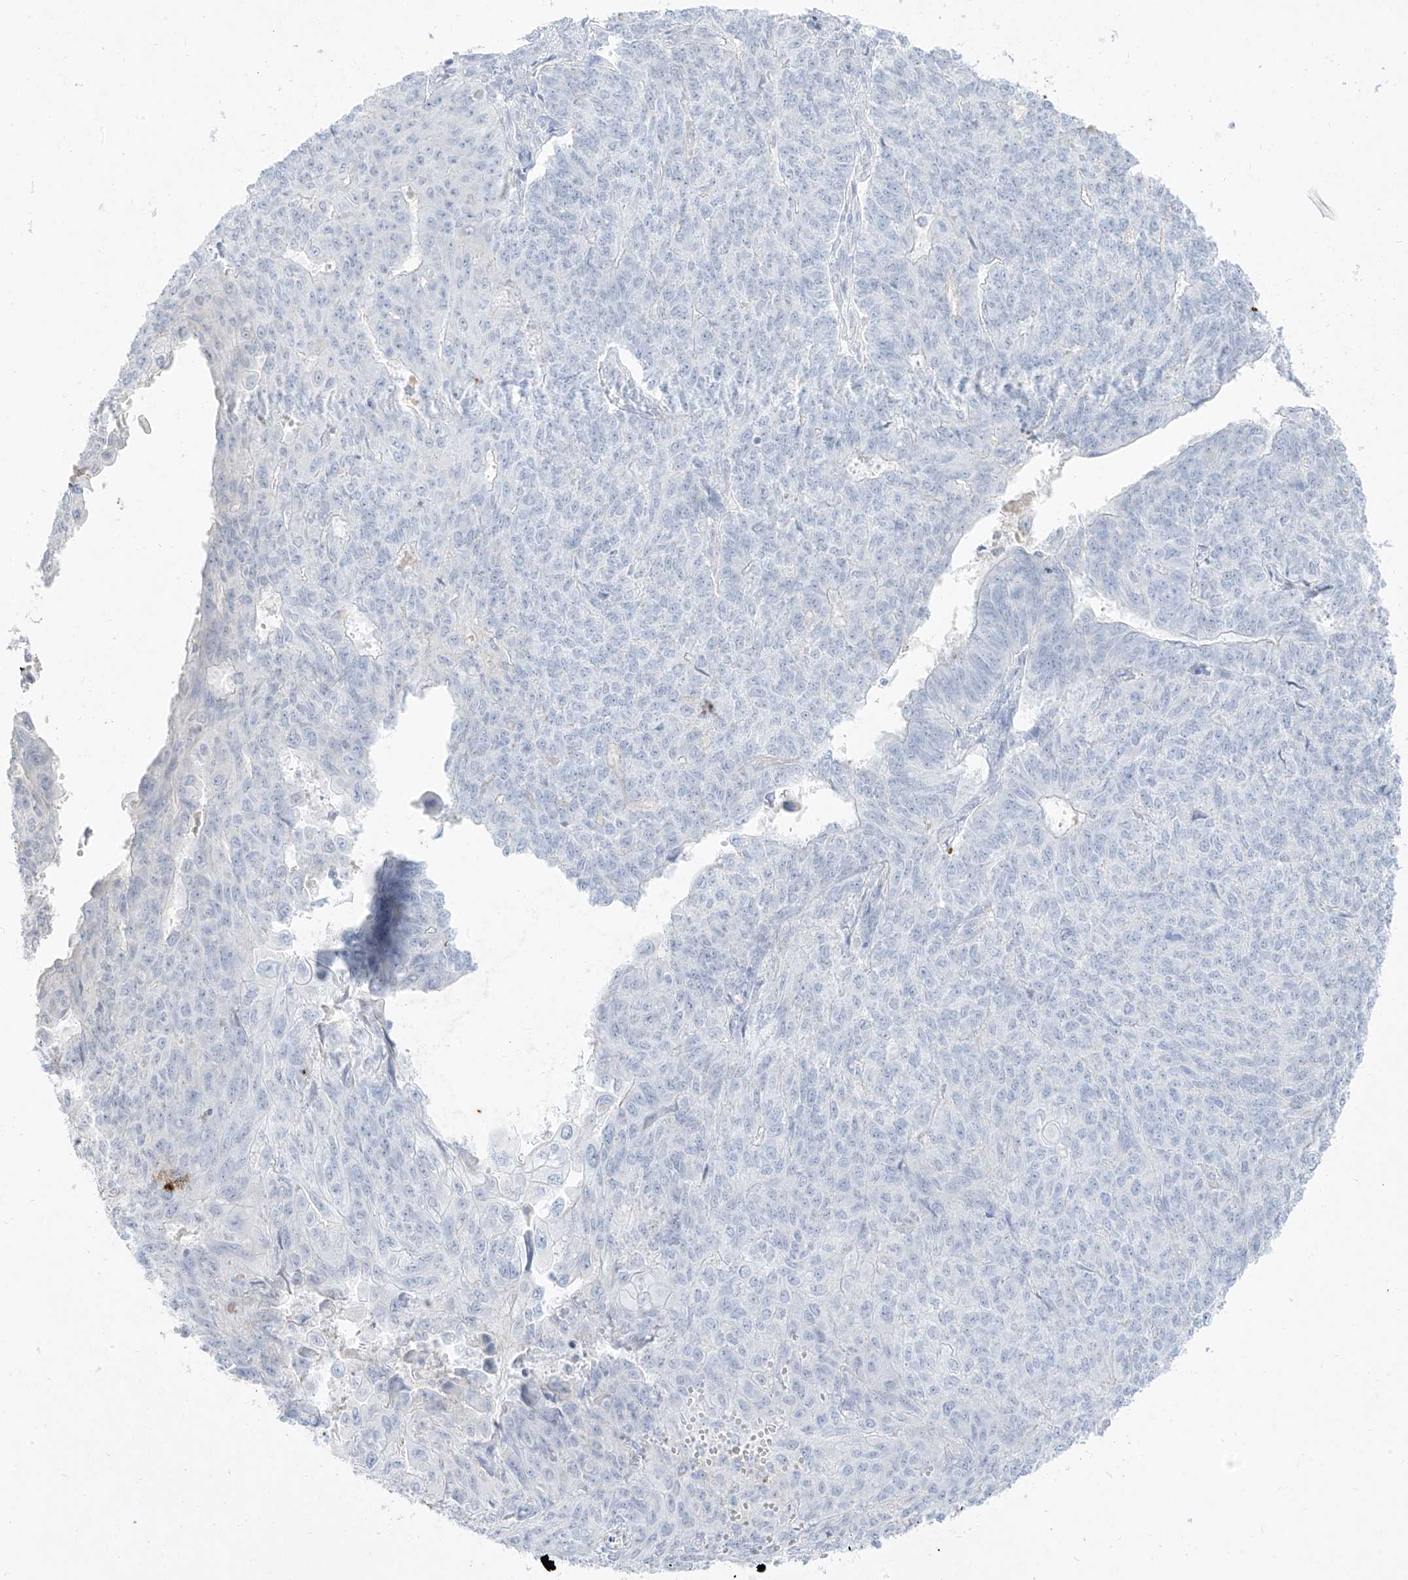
{"staining": {"intensity": "negative", "quantity": "none", "location": "none"}, "tissue": "endometrial cancer", "cell_type": "Tumor cells", "image_type": "cancer", "snomed": [{"axis": "morphology", "description": "Adenocarcinoma, NOS"}, {"axis": "topography", "description": "Endometrium"}], "caption": "The histopathology image exhibits no significant expression in tumor cells of adenocarcinoma (endometrial).", "gene": "TGM4", "patient": {"sex": "female", "age": 32}}